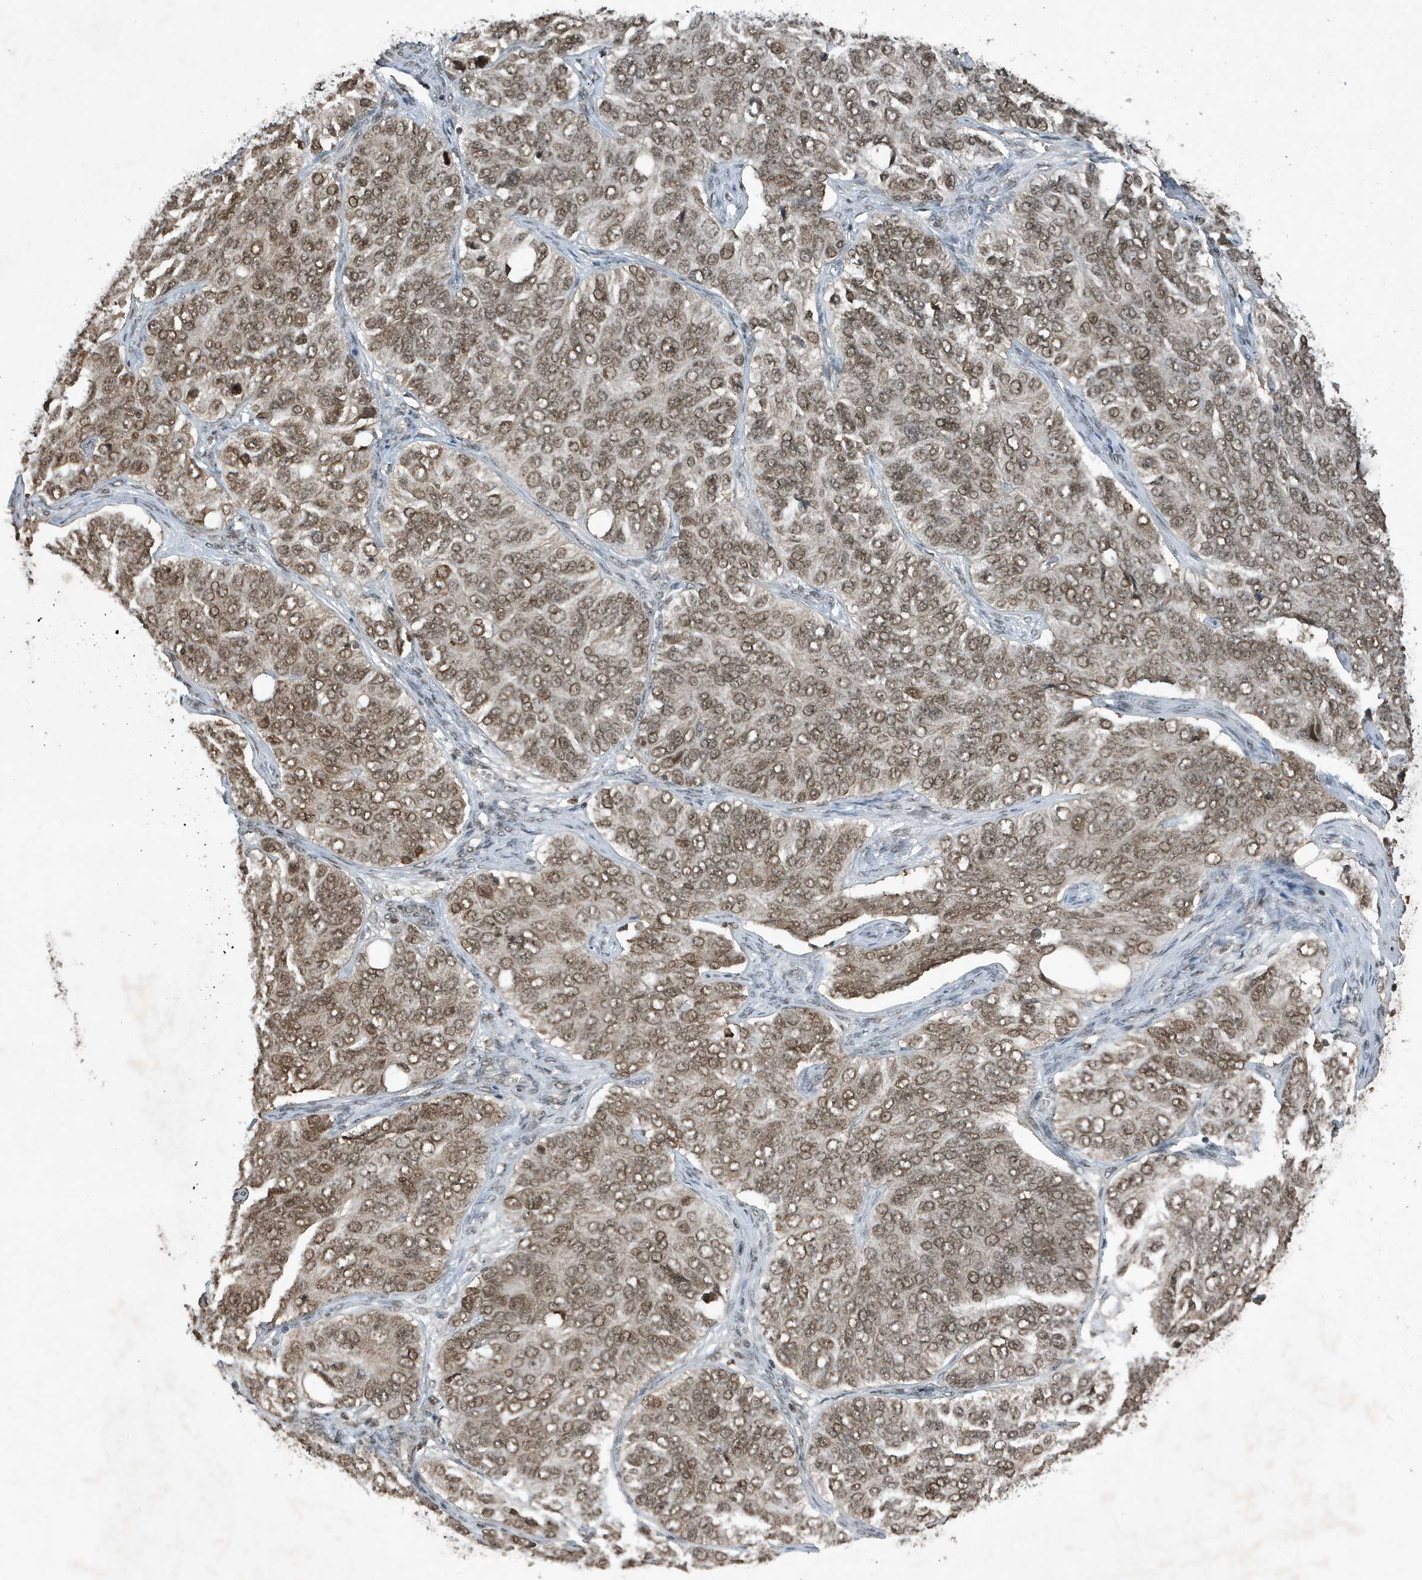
{"staining": {"intensity": "moderate", "quantity": ">75%", "location": "cytoplasmic/membranous,nuclear"}, "tissue": "ovarian cancer", "cell_type": "Tumor cells", "image_type": "cancer", "snomed": [{"axis": "morphology", "description": "Carcinoma, endometroid"}, {"axis": "topography", "description": "Ovary"}], "caption": "Ovarian cancer stained with DAB immunohistochemistry (IHC) demonstrates medium levels of moderate cytoplasmic/membranous and nuclear staining in about >75% of tumor cells.", "gene": "HSPA1A", "patient": {"sex": "female", "age": 51}}